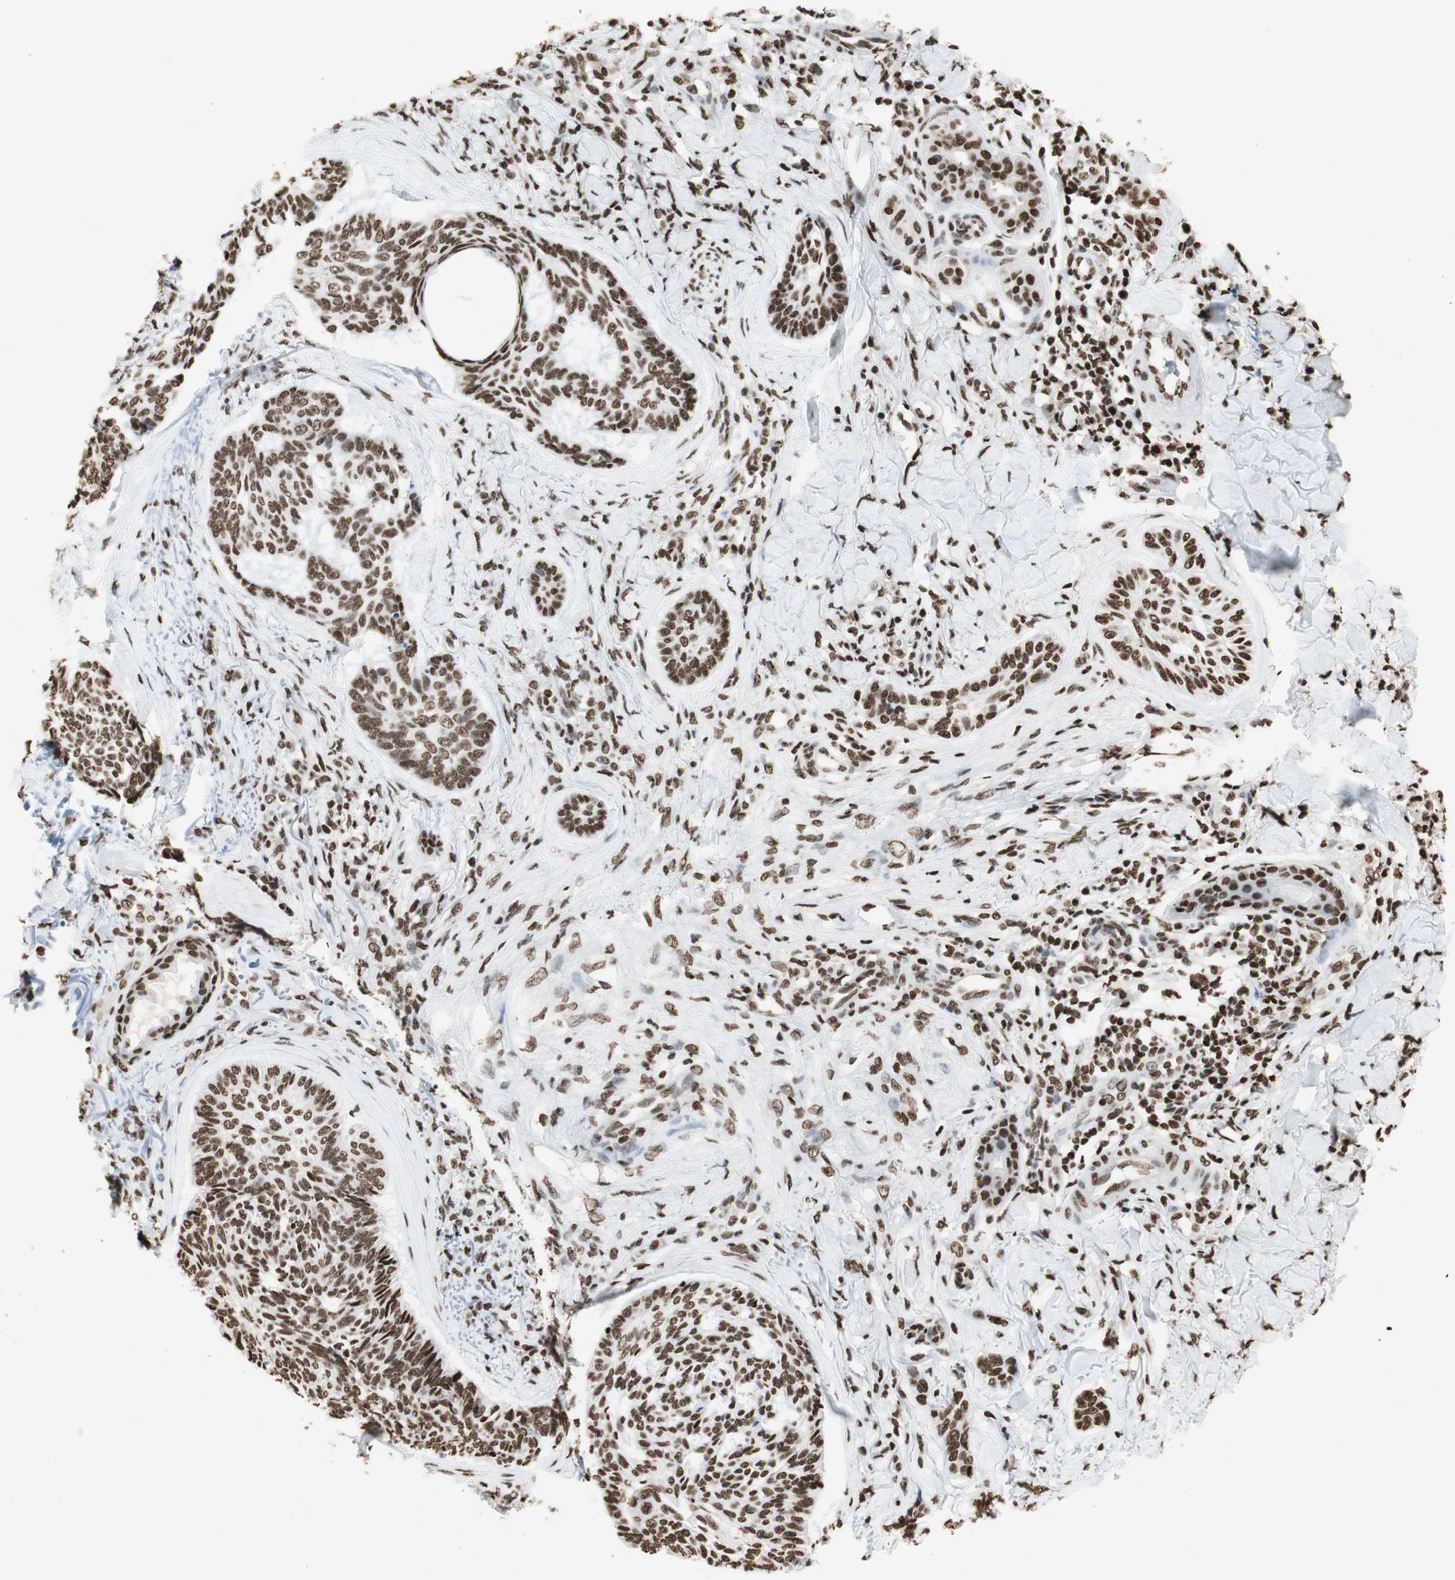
{"staining": {"intensity": "strong", "quantity": ">75%", "location": "nuclear"}, "tissue": "skin cancer", "cell_type": "Tumor cells", "image_type": "cancer", "snomed": [{"axis": "morphology", "description": "Basal cell carcinoma"}, {"axis": "topography", "description": "Skin"}], "caption": "A high amount of strong nuclear positivity is identified in about >75% of tumor cells in skin cancer (basal cell carcinoma) tissue.", "gene": "HNRNPA2B1", "patient": {"sex": "male", "age": 43}}